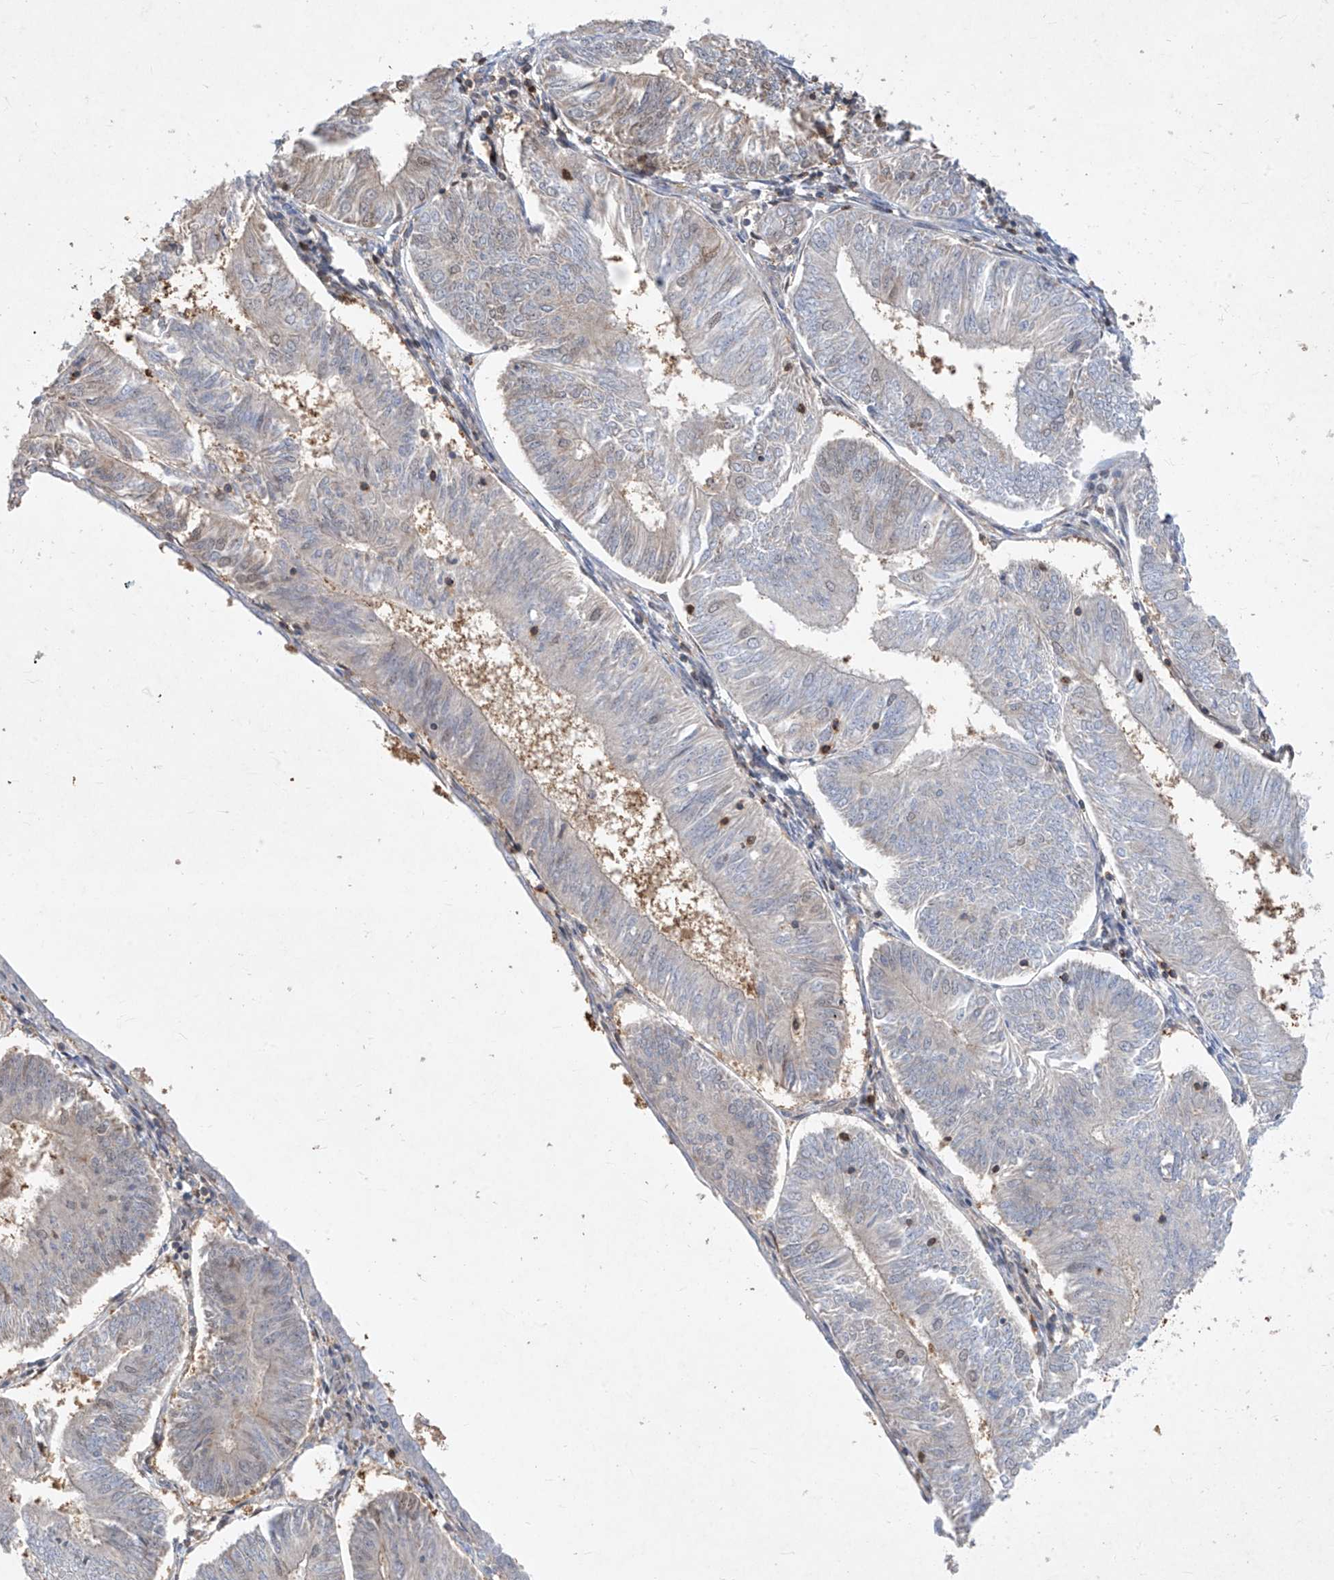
{"staining": {"intensity": "negative", "quantity": "none", "location": "none"}, "tissue": "endometrial cancer", "cell_type": "Tumor cells", "image_type": "cancer", "snomed": [{"axis": "morphology", "description": "Adenocarcinoma, NOS"}, {"axis": "topography", "description": "Endometrium"}], "caption": "Endometrial cancer (adenocarcinoma) was stained to show a protein in brown. There is no significant positivity in tumor cells.", "gene": "ZNF358", "patient": {"sex": "female", "age": 58}}